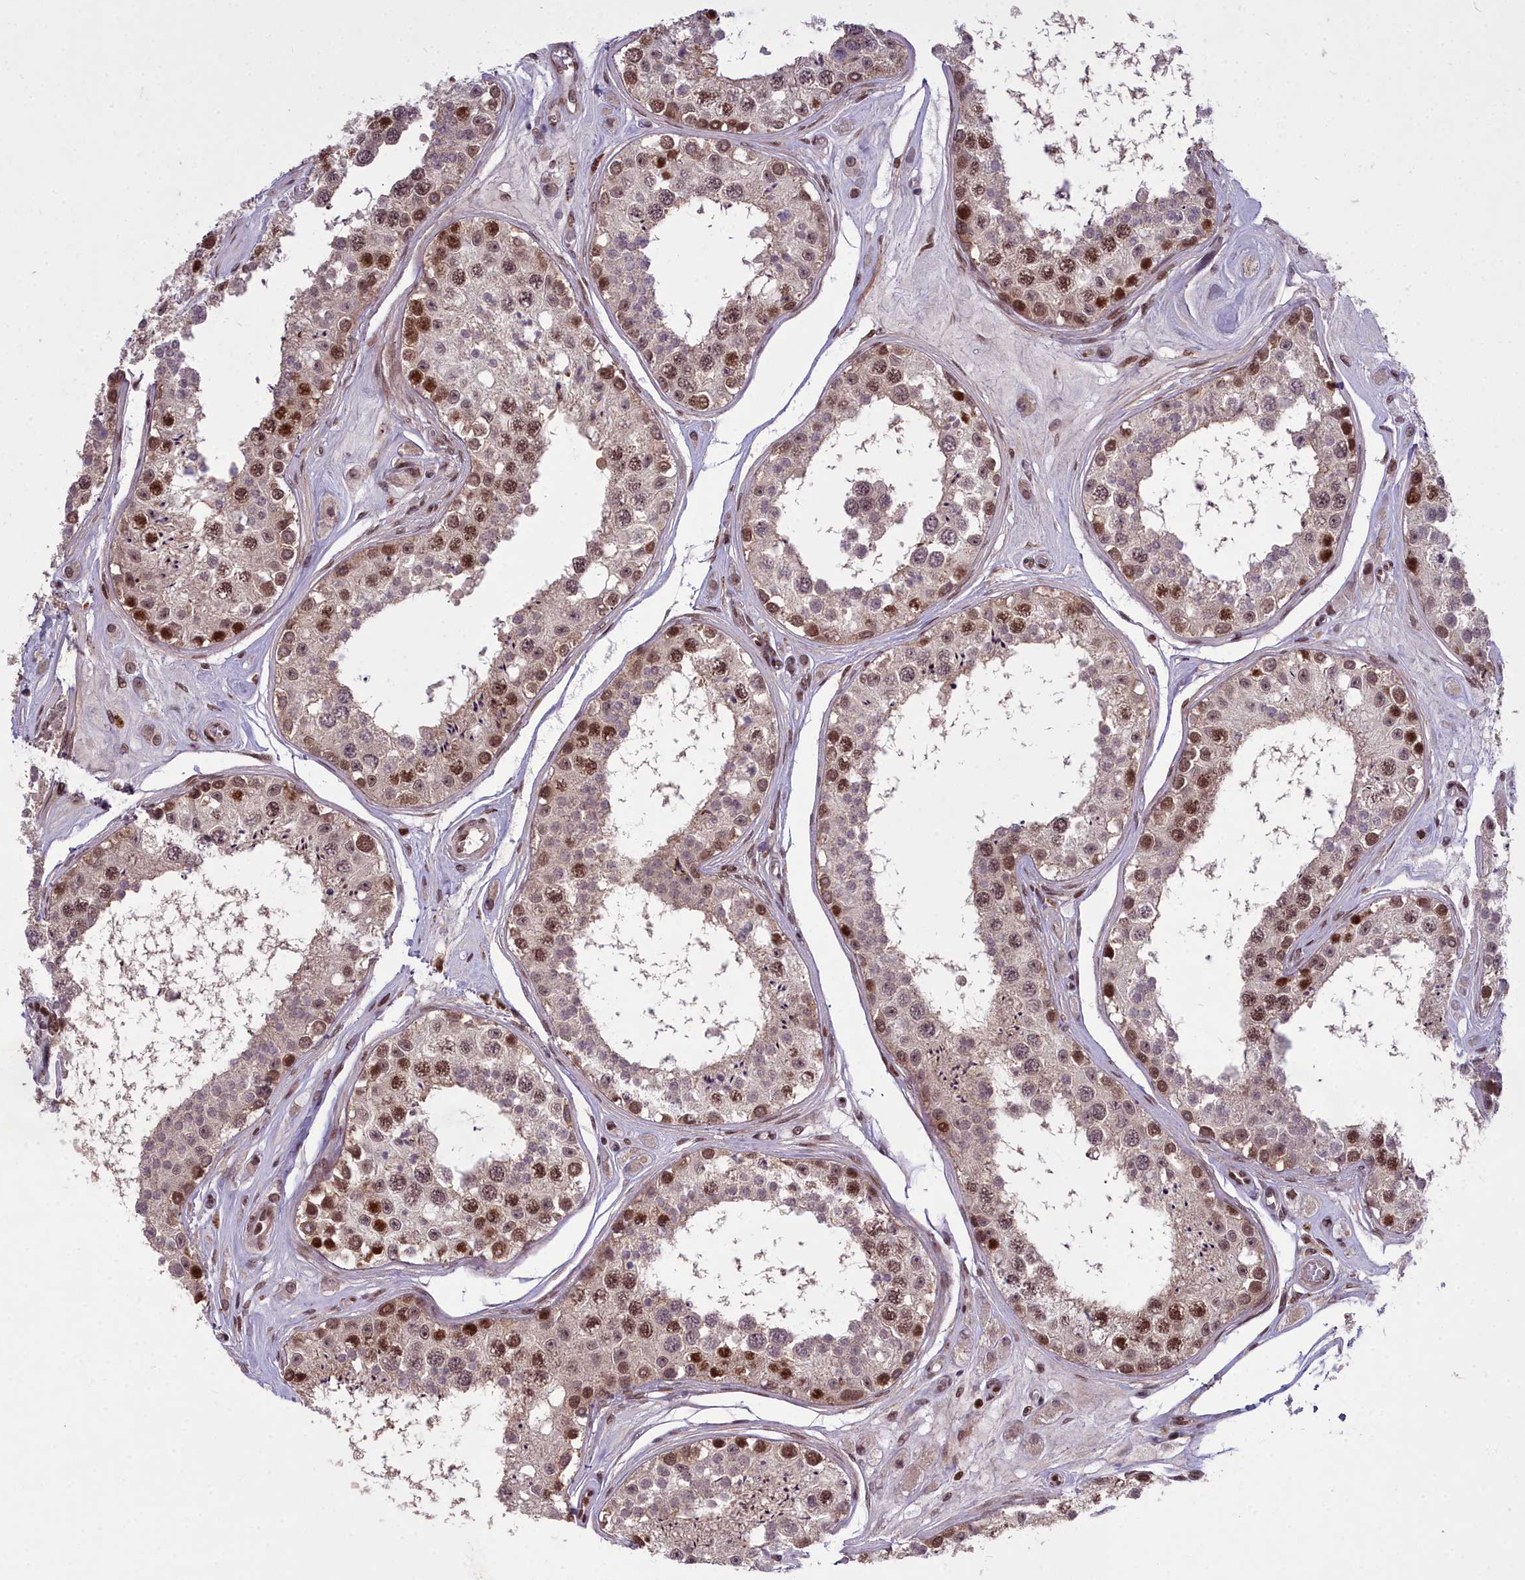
{"staining": {"intensity": "strong", "quantity": "25%-75%", "location": "nuclear"}, "tissue": "testis", "cell_type": "Cells in seminiferous ducts", "image_type": "normal", "snomed": [{"axis": "morphology", "description": "Normal tissue, NOS"}, {"axis": "topography", "description": "Testis"}], "caption": "IHC of benign human testis reveals high levels of strong nuclear positivity in approximately 25%-75% of cells in seminiferous ducts.", "gene": "GMEB1", "patient": {"sex": "male", "age": 25}}